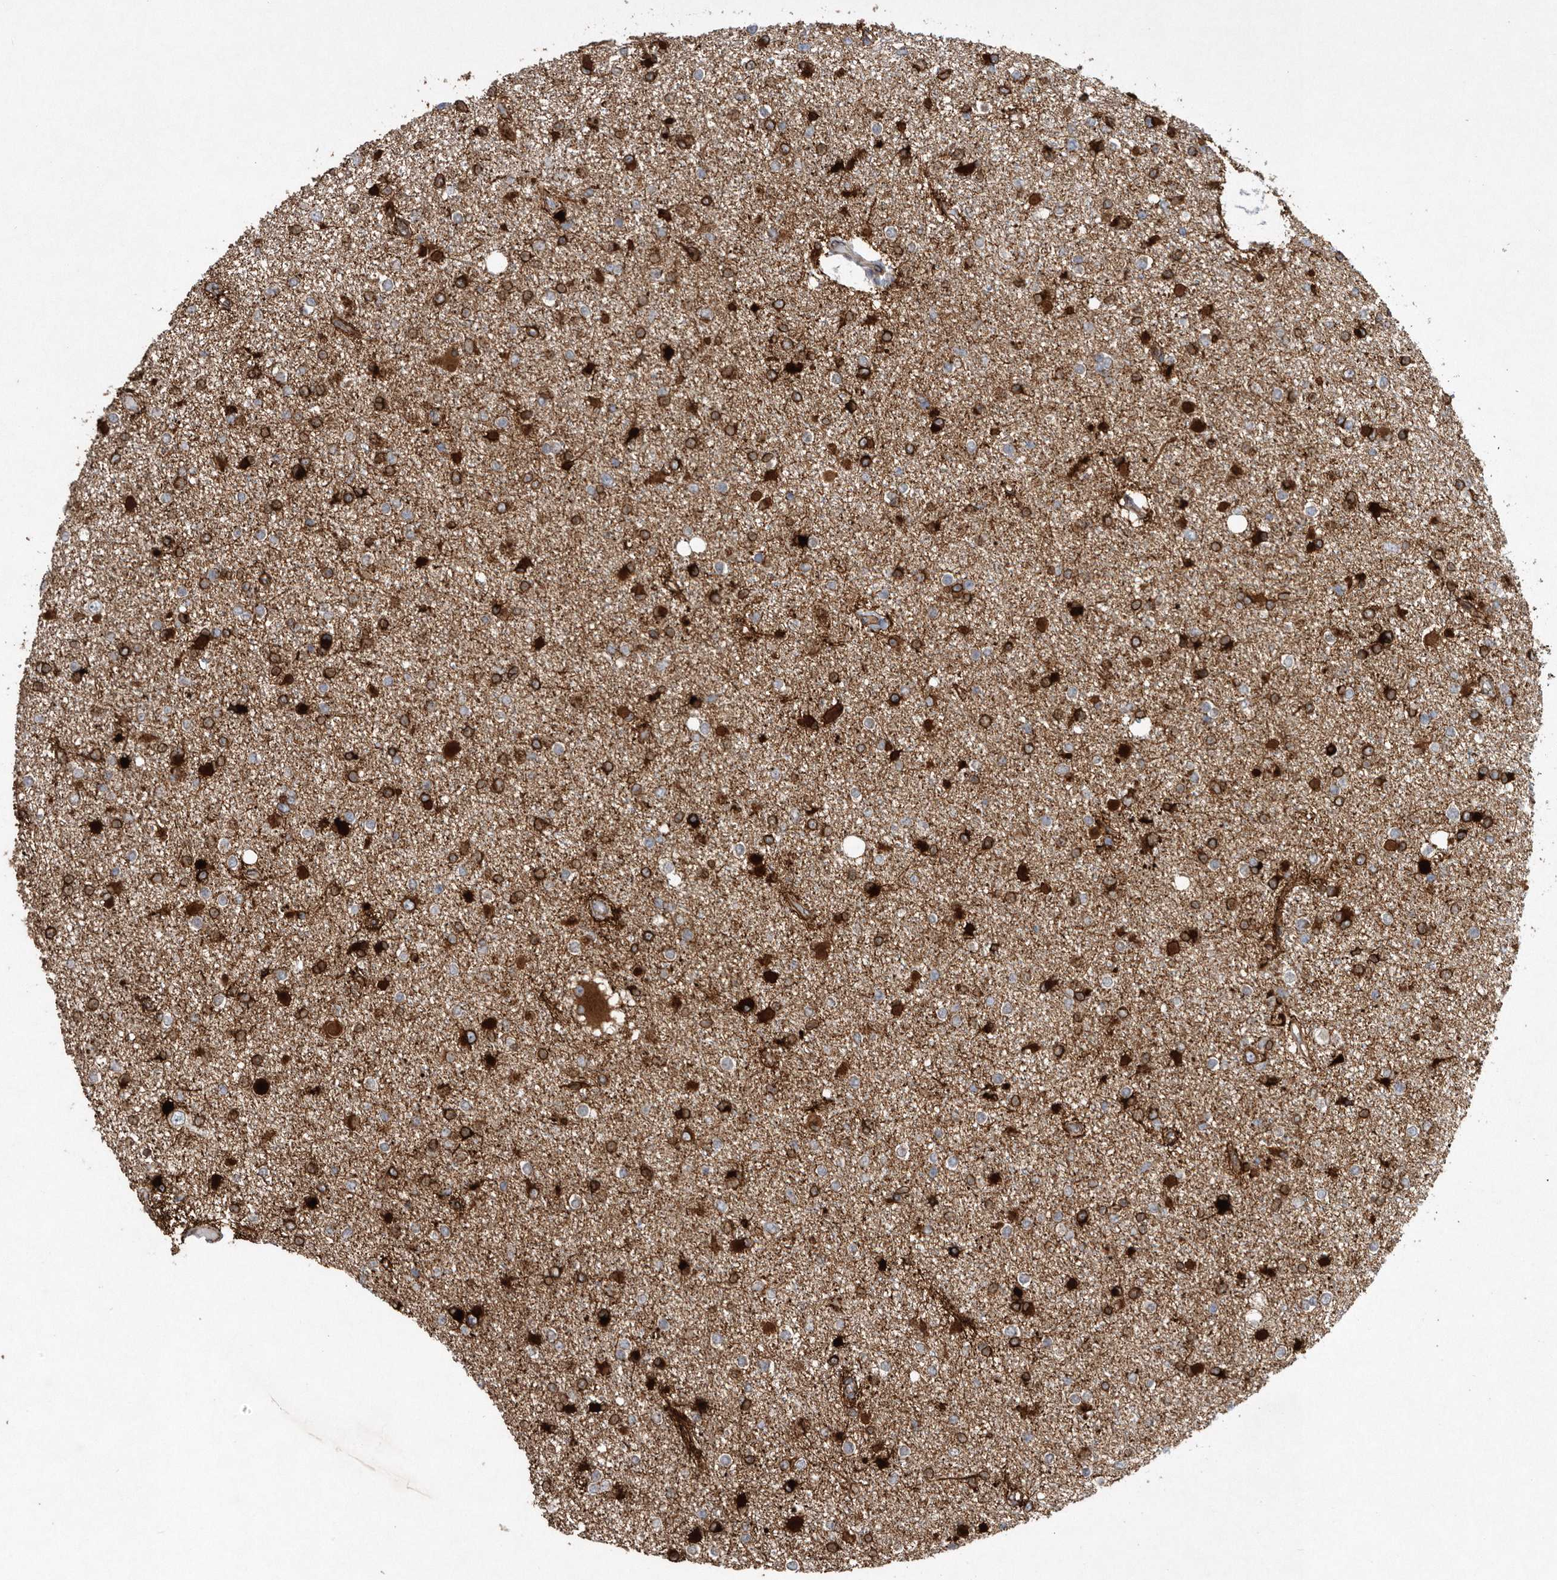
{"staining": {"intensity": "strong", "quantity": "25%-75%", "location": "cytoplasmic/membranous"}, "tissue": "glioma", "cell_type": "Tumor cells", "image_type": "cancer", "snomed": [{"axis": "morphology", "description": "Glioma, malignant, Low grade"}, {"axis": "topography", "description": "Brain"}], "caption": "This histopathology image reveals IHC staining of human glioma, with high strong cytoplasmic/membranous positivity in approximately 25%-75% of tumor cells.", "gene": "PON2", "patient": {"sex": "female", "age": 22}}